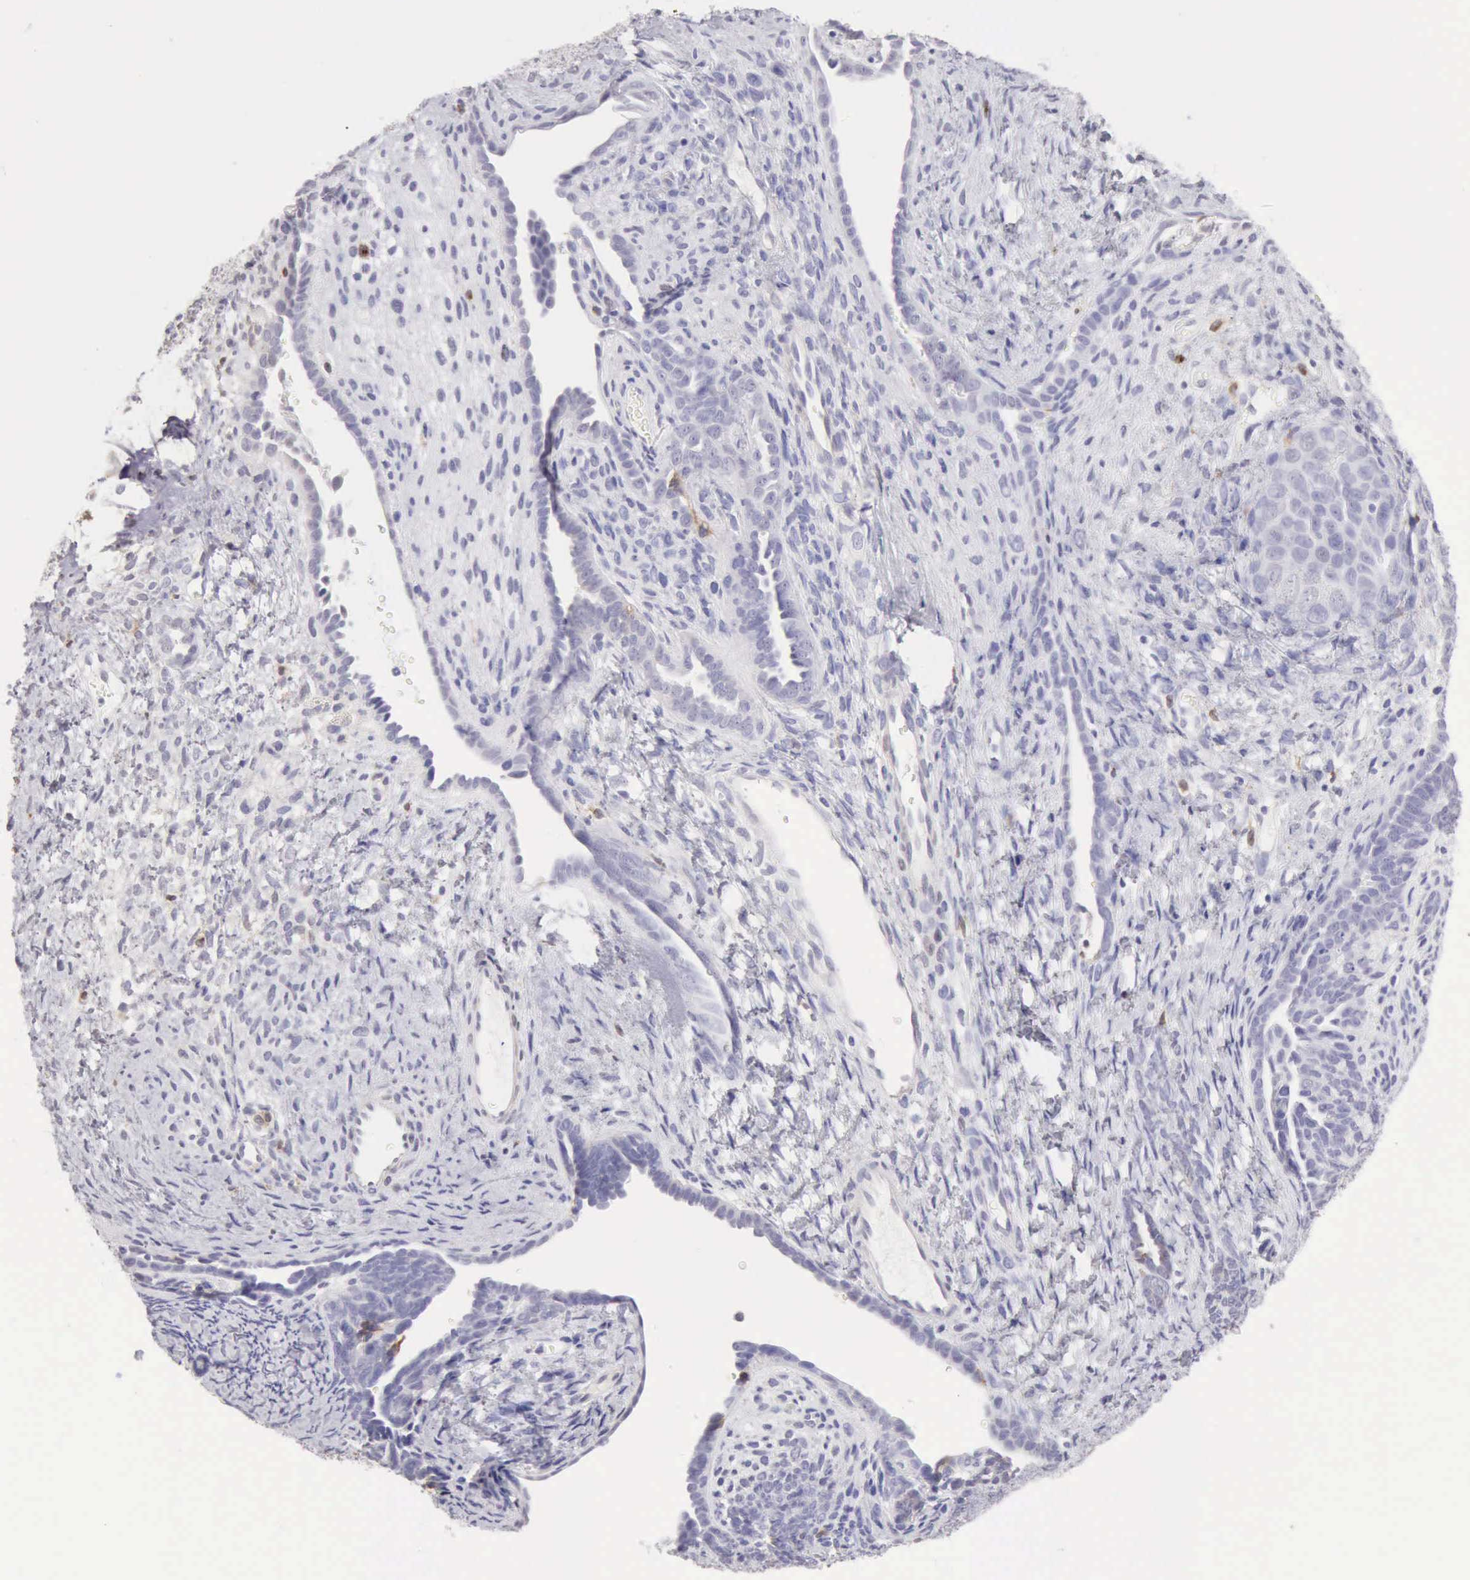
{"staining": {"intensity": "negative", "quantity": "none", "location": "none"}, "tissue": "endometrial cancer", "cell_type": "Tumor cells", "image_type": "cancer", "snomed": [{"axis": "morphology", "description": "Neoplasm, malignant, NOS"}, {"axis": "topography", "description": "Endometrium"}], "caption": "High power microscopy micrograph of an immunohistochemistry photomicrograph of neoplasm (malignant) (endometrial), revealing no significant expression in tumor cells. (Stains: DAB (3,3'-diaminobenzidine) IHC with hematoxylin counter stain, Microscopy: brightfield microscopy at high magnification).", "gene": "RNASE1", "patient": {"sex": "female", "age": 74}}